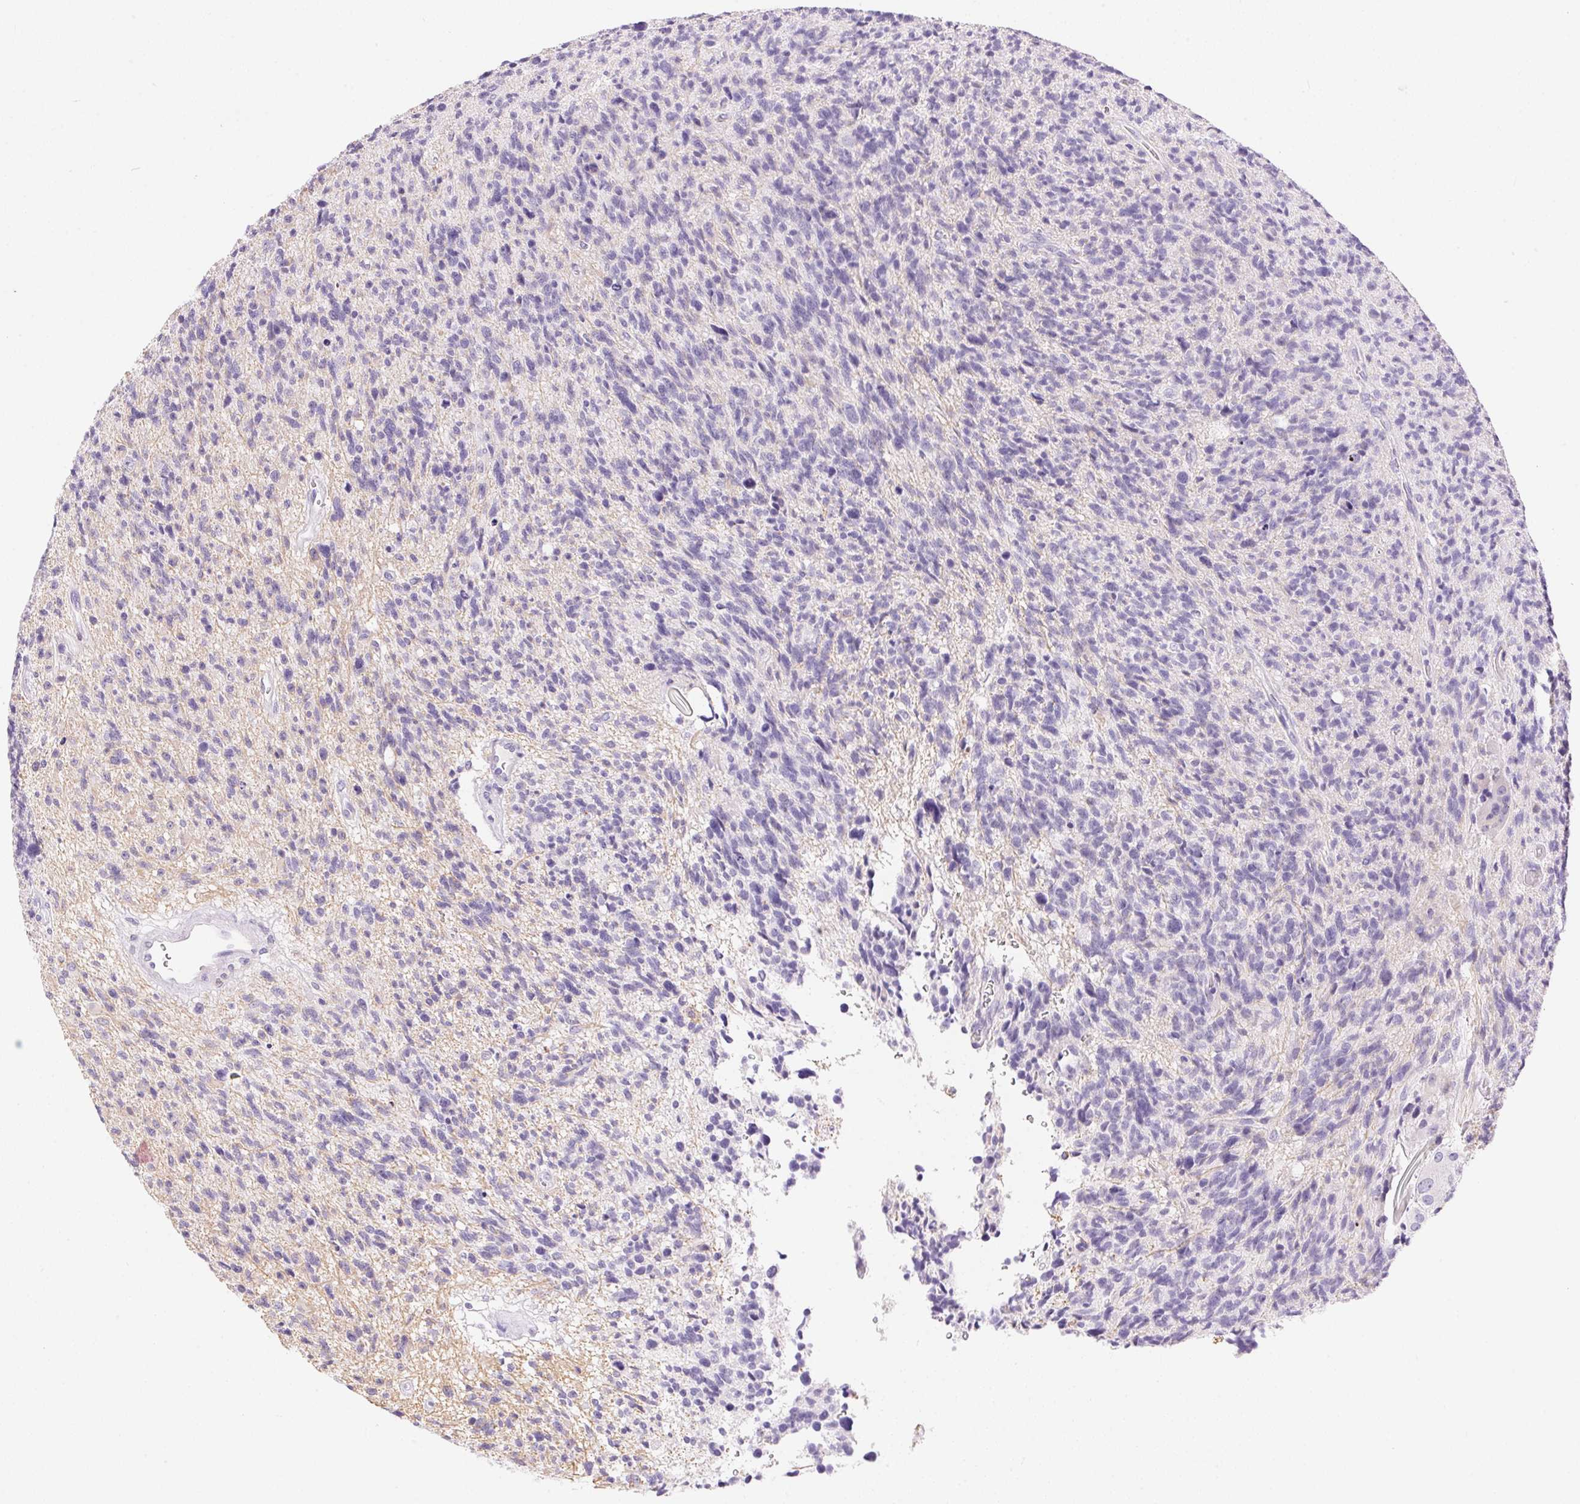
{"staining": {"intensity": "negative", "quantity": "none", "location": "none"}, "tissue": "glioma", "cell_type": "Tumor cells", "image_type": "cancer", "snomed": [{"axis": "morphology", "description": "Glioma, malignant, High grade"}, {"axis": "topography", "description": "Brain"}], "caption": "Micrograph shows no significant protein positivity in tumor cells of malignant high-grade glioma.", "gene": "PNLIPRP3", "patient": {"sex": "male", "age": 29}}